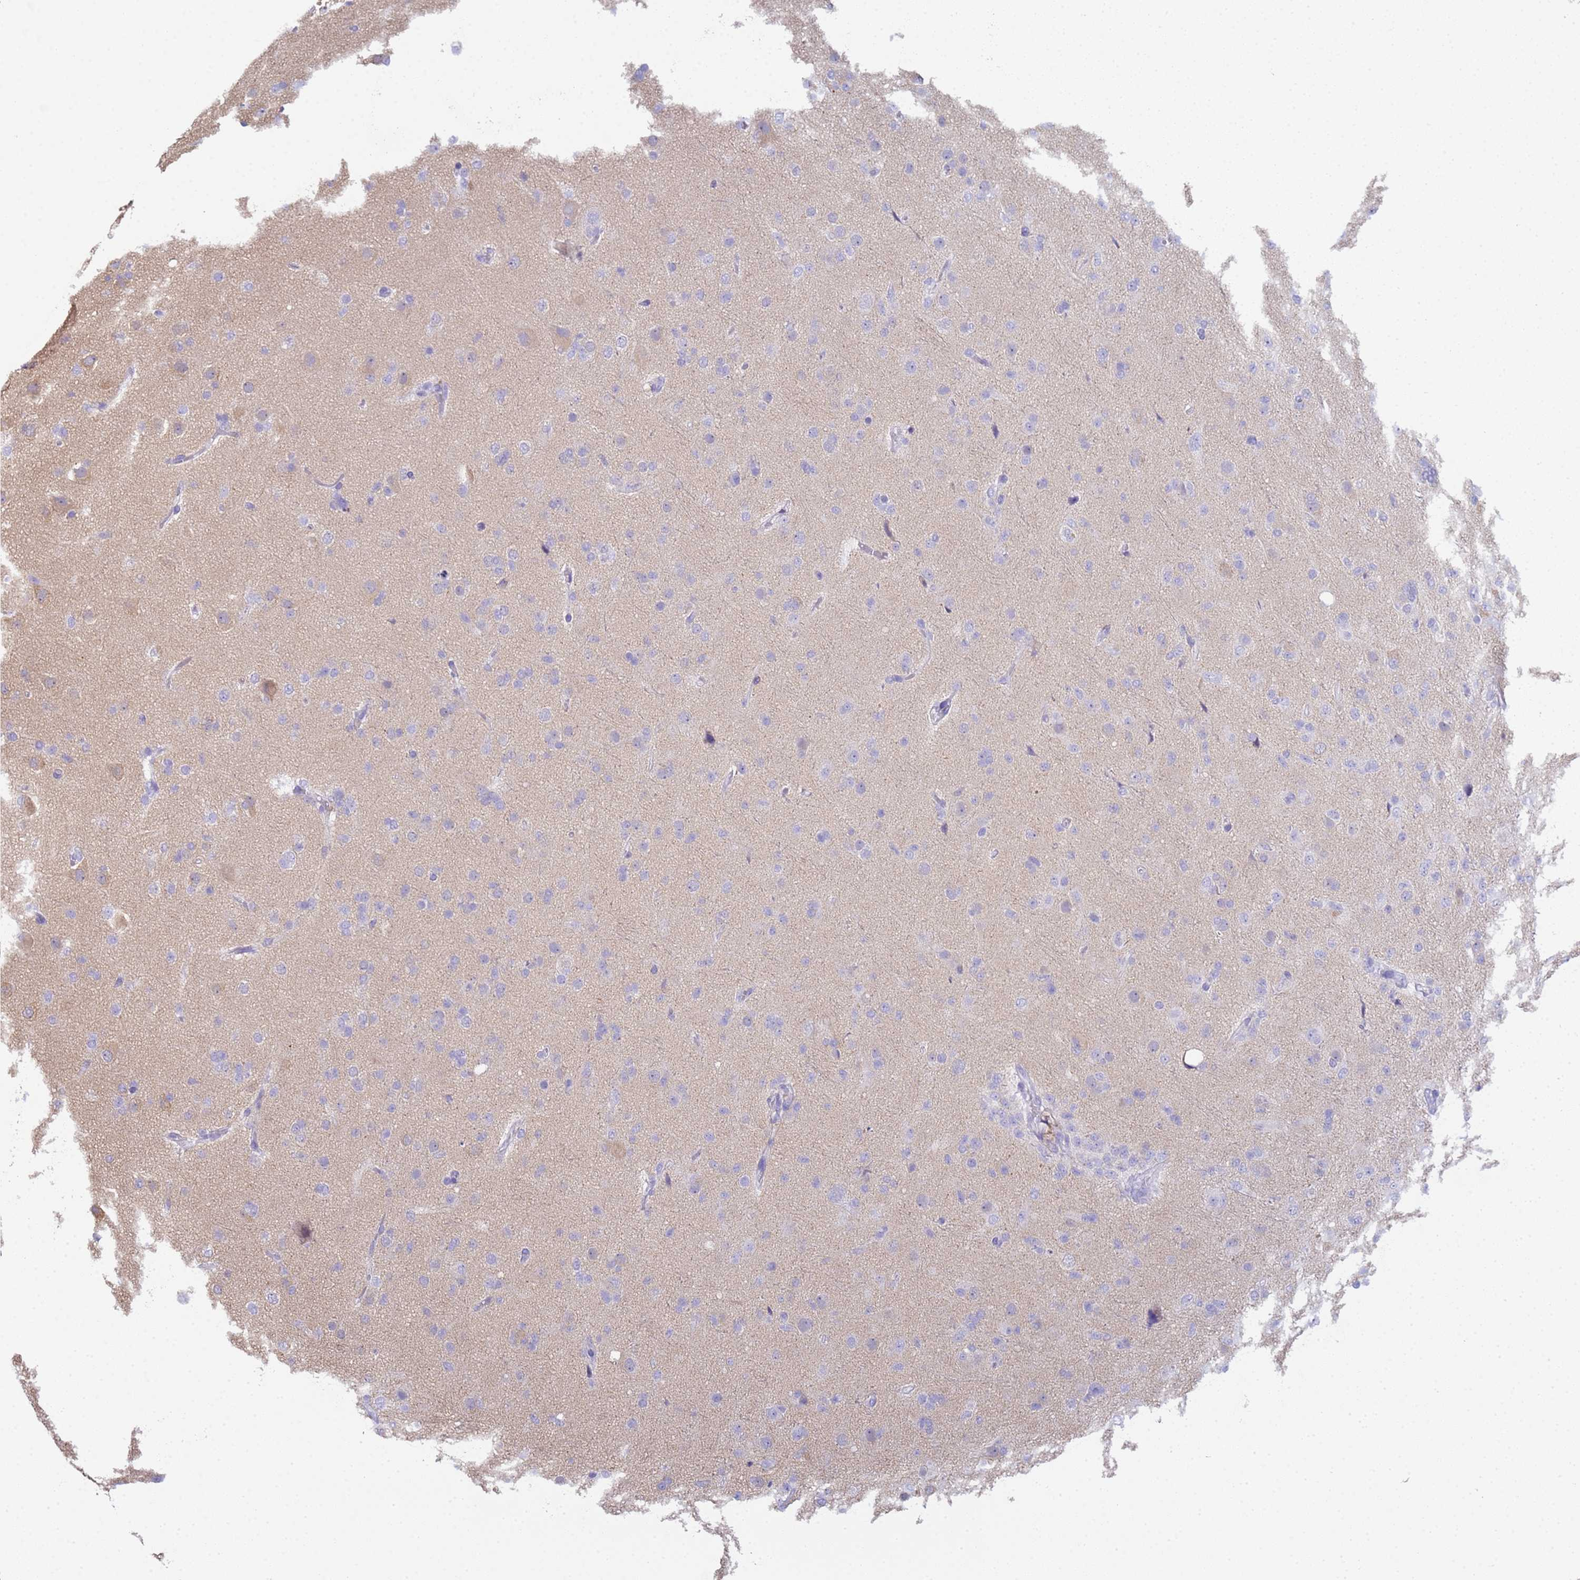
{"staining": {"intensity": "negative", "quantity": "none", "location": "none"}, "tissue": "glioma", "cell_type": "Tumor cells", "image_type": "cancer", "snomed": [{"axis": "morphology", "description": "Glioma, malignant, Low grade"}, {"axis": "topography", "description": "Brain"}], "caption": "This micrograph is of malignant glioma (low-grade) stained with immunohistochemistry to label a protein in brown with the nuclei are counter-stained blue. There is no expression in tumor cells.", "gene": "CR1", "patient": {"sex": "male", "age": 65}}